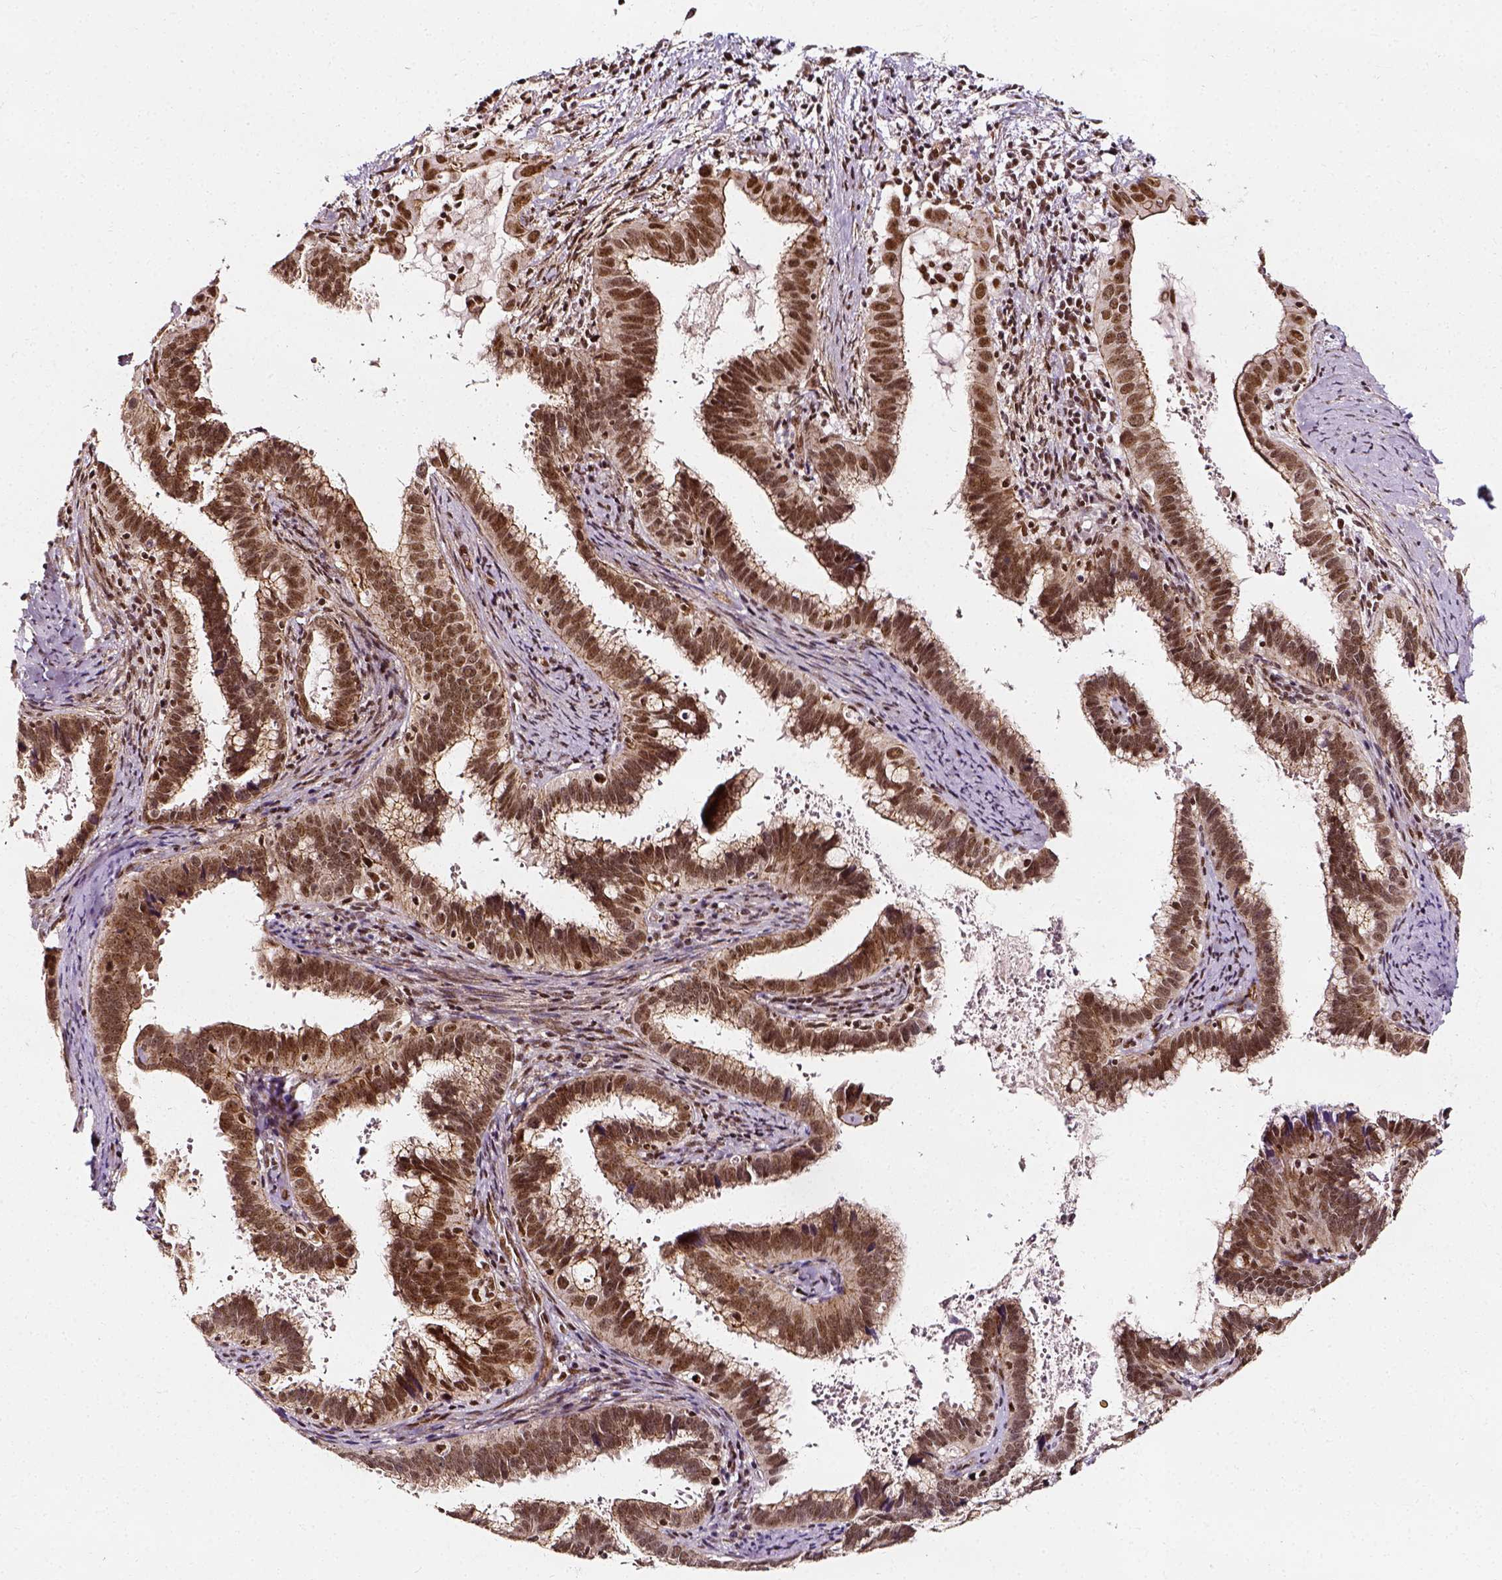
{"staining": {"intensity": "moderate", "quantity": ">75%", "location": "nuclear"}, "tissue": "cervical cancer", "cell_type": "Tumor cells", "image_type": "cancer", "snomed": [{"axis": "morphology", "description": "Adenocarcinoma, NOS"}, {"axis": "topography", "description": "Cervix"}], "caption": "Approximately >75% of tumor cells in cervical cancer (adenocarcinoma) demonstrate moderate nuclear protein expression as visualized by brown immunohistochemical staining.", "gene": "NACC1", "patient": {"sex": "female", "age": 56}}